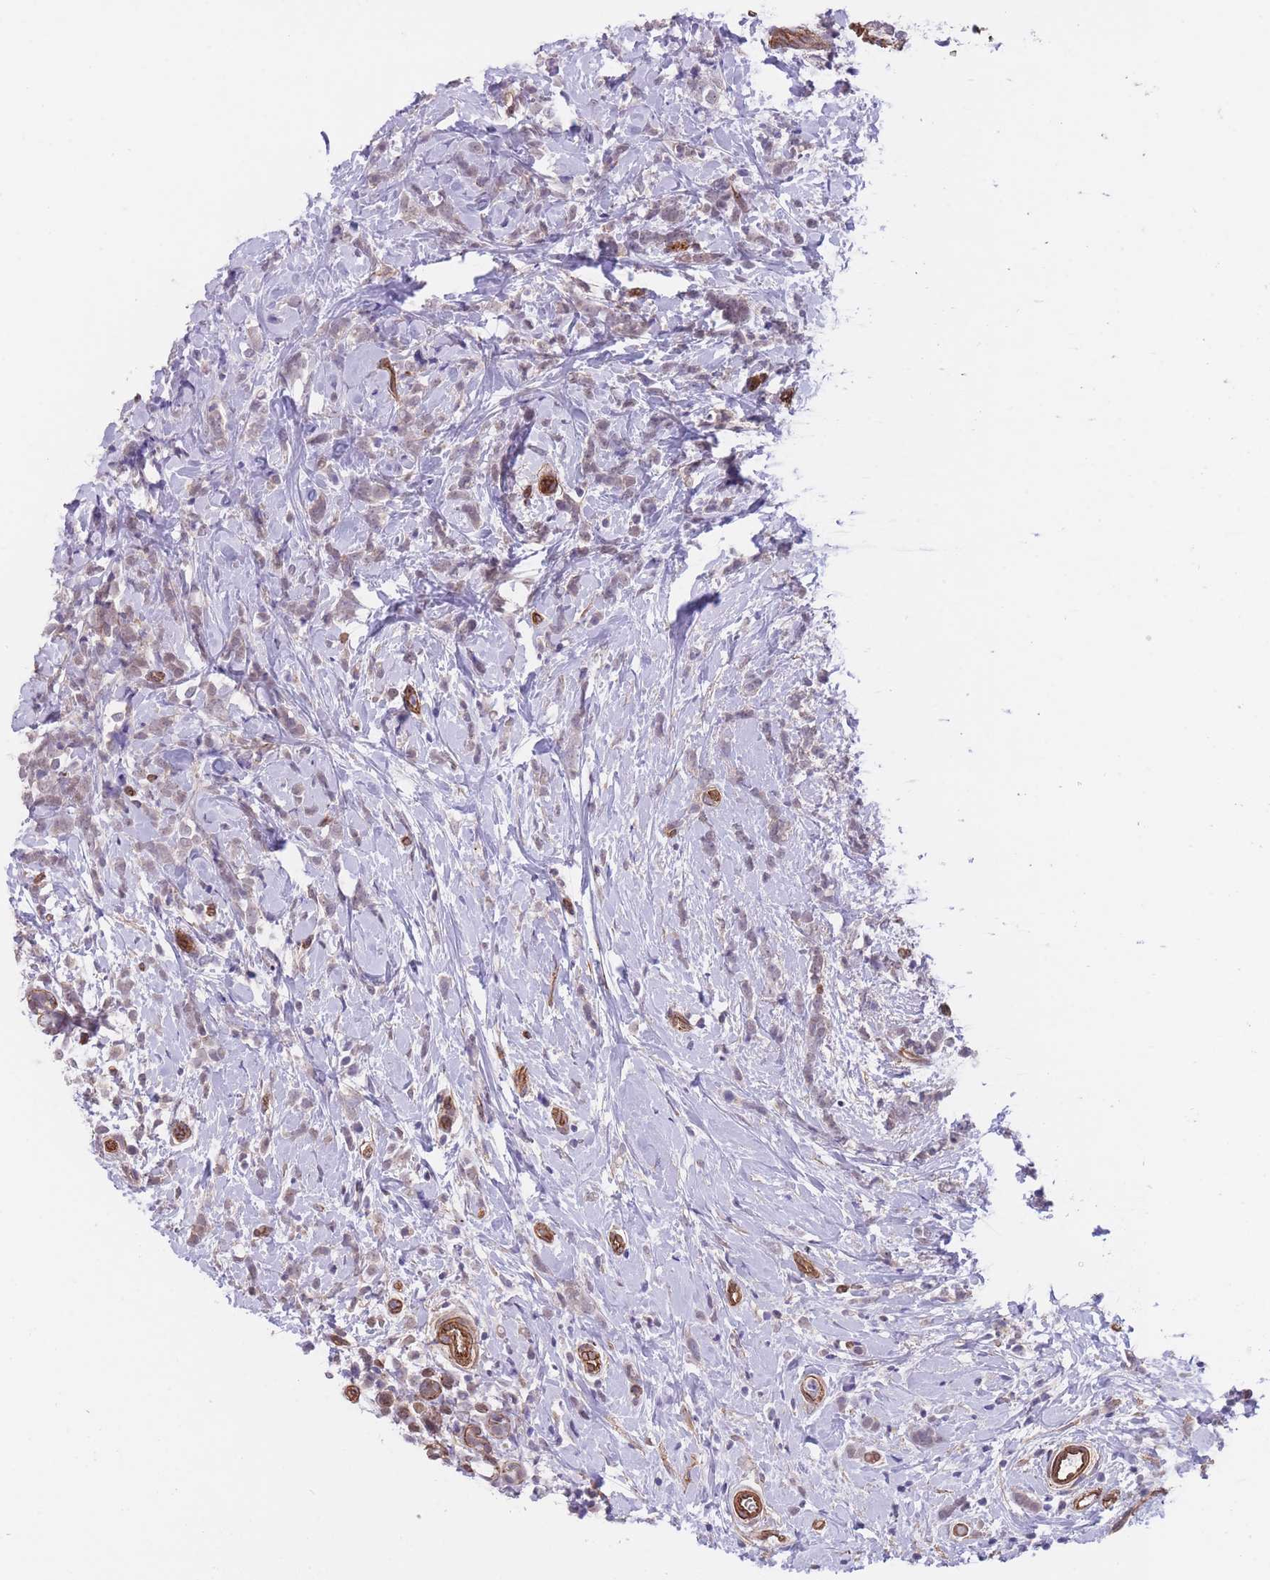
{"staining": {"intensity": "negative", "quantity": "none", "location": "none"}, "tissue": "breast cancer", "cell_type": "Tumor cells", "image_type": "cancer", "snomed": [{"axis": "morphology", "description": "Lobular carcinoma"}, {"axis": "topography", "description": "Breast"}], "caption": "Human breast cancer stained for a protein using IHC shows no expression in tumor cells.", "gene": "QTRT1", "patient": {"sex": "female", "age": 58}}